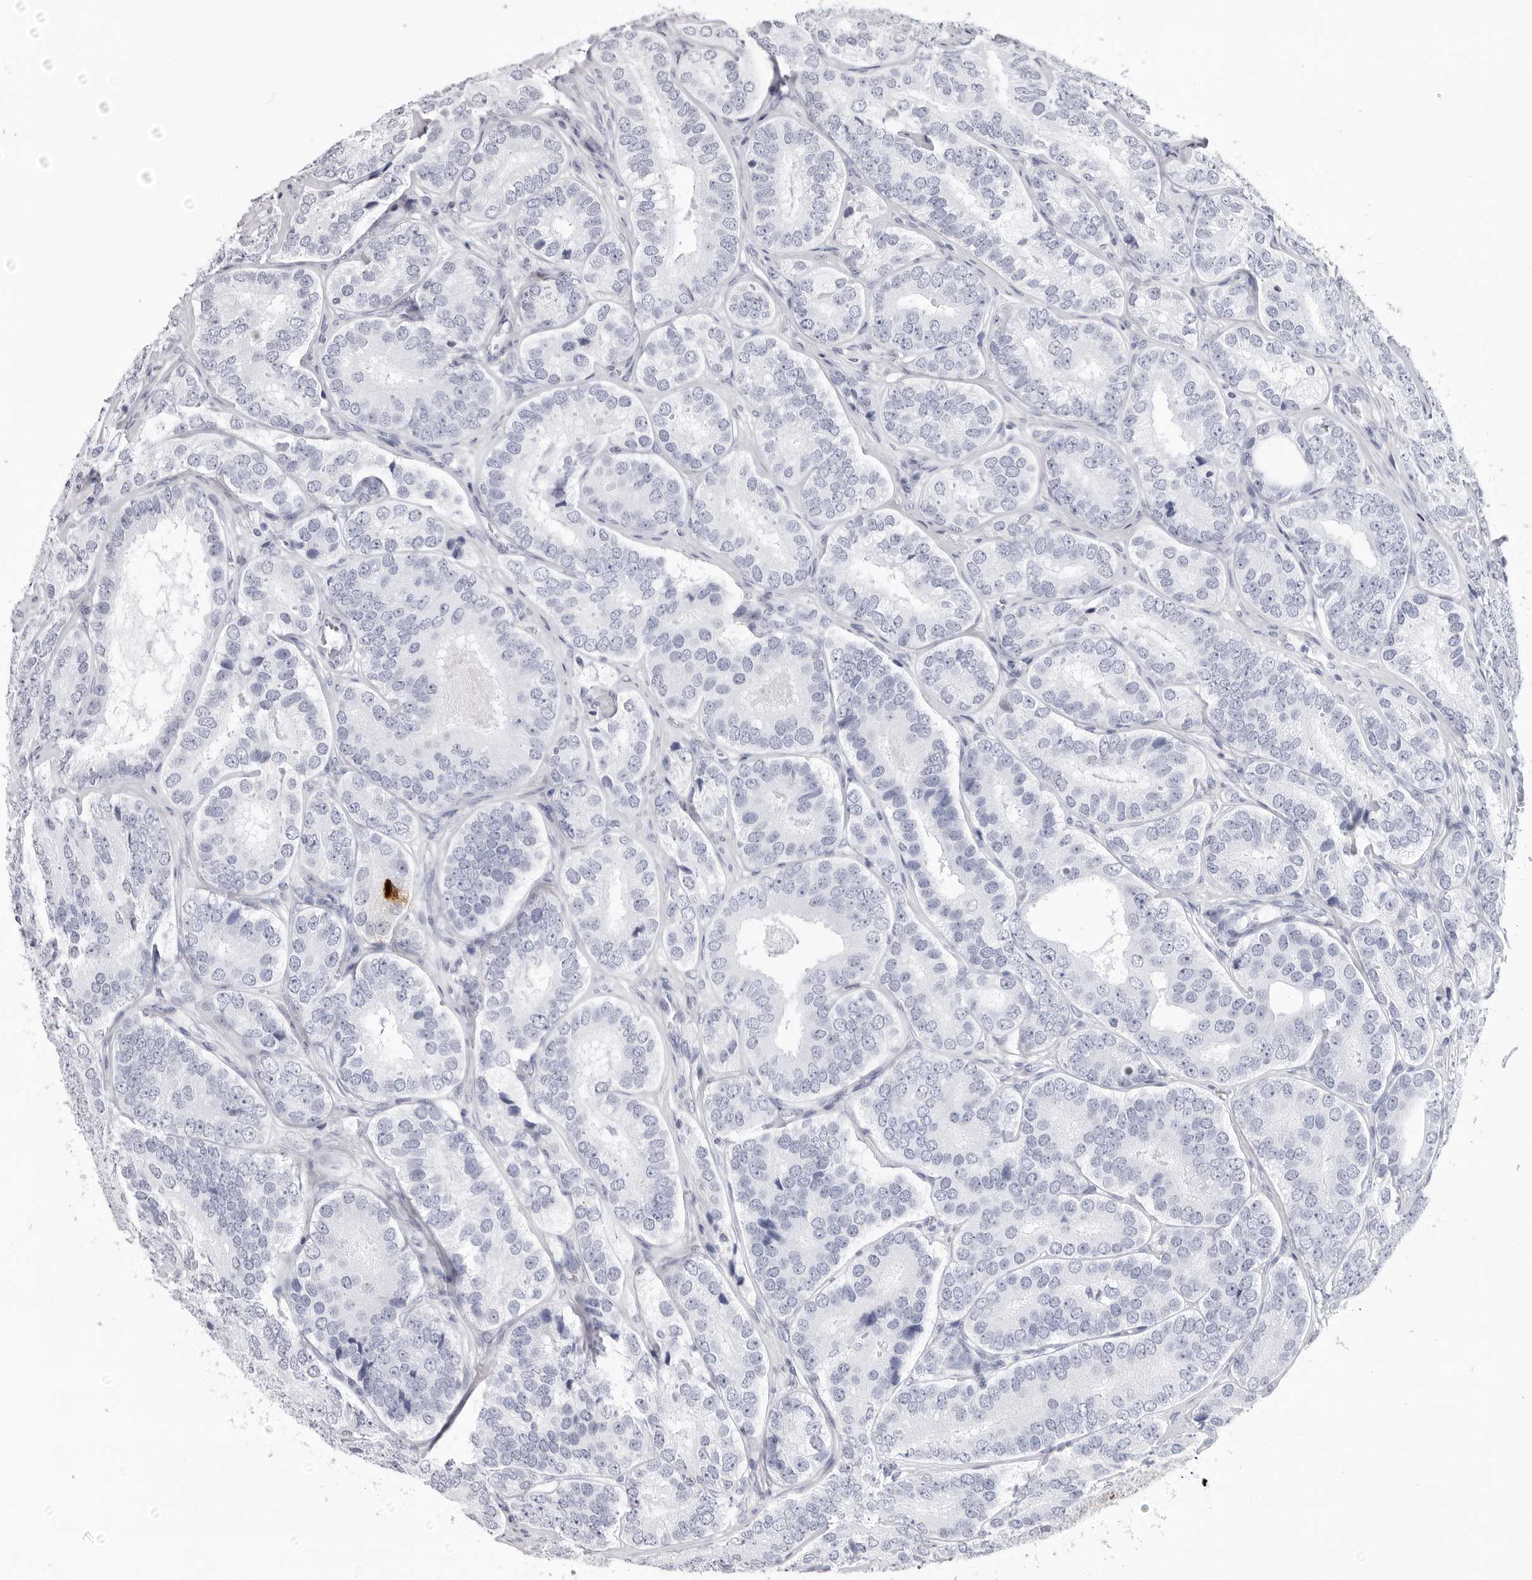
{"staining": {"intensity": "strong", "quantity": "<25%", "location": "cytoplasmic/membranous"}, "tissue": "prostate cancer", "cell_type": "Tumor cells", "image_type": "cancer", "snomed": [{"axis": "morphology", "description": "Adenocarcinoma, High grade"}, {"axis": "topography", "description": "Prostate"}], "caption": "Immunohistochemistry histopathology image of neoplastic tissue: adenocarcinoma (high-grade) (prostate) stained using immunohistochemistry (IHC) shows medium levels of strong protein expression localized specifically in the cytoplasmic/membranous of tumor cells, appearing as a cytoplasmic/membranous brown color.", "gene": "CST2", "patient": {"sex": "male", "age": 56}}